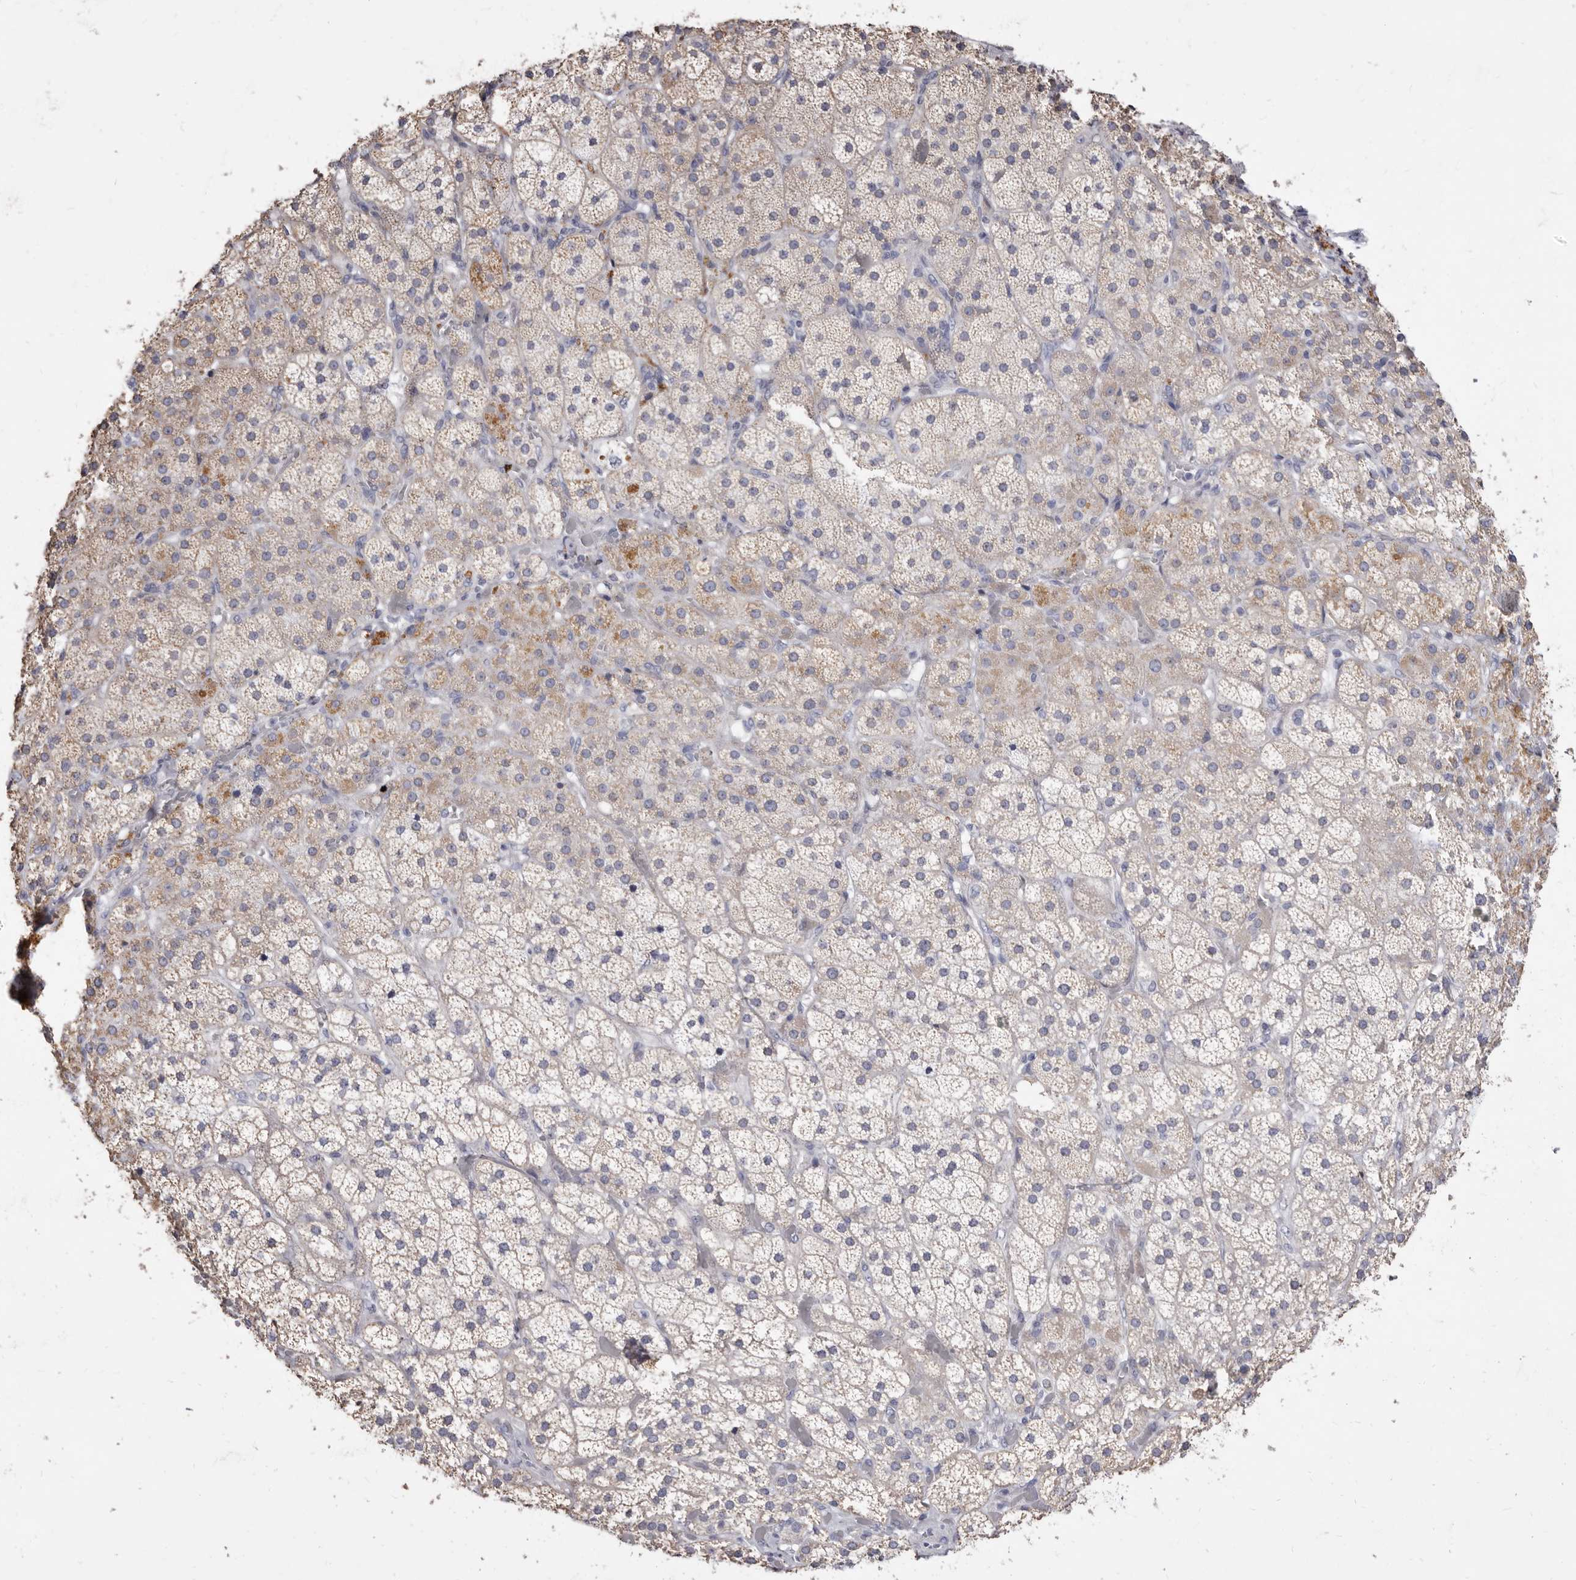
{"staining": {"intensity": "moderate", "quantity": "<25%", "location": "cytoplasmic/membranous"}, "tissue": "adrenal gland", "cell_type": "Glandular cells", "image_type": "normal", "snomed": [{"axis": "morphology", "description": "Normal tissue, NOS"}, {"axis": "topography", "description": "Adrenal gland"}], "caption": "This is an image of IHC staining of benign adrenal gland, which shows moderate positivity in the cytoplasmic/membranous of glandular cells.", "gene": "CYP2E1", "patient": {"sex": "male", "age": 57}}